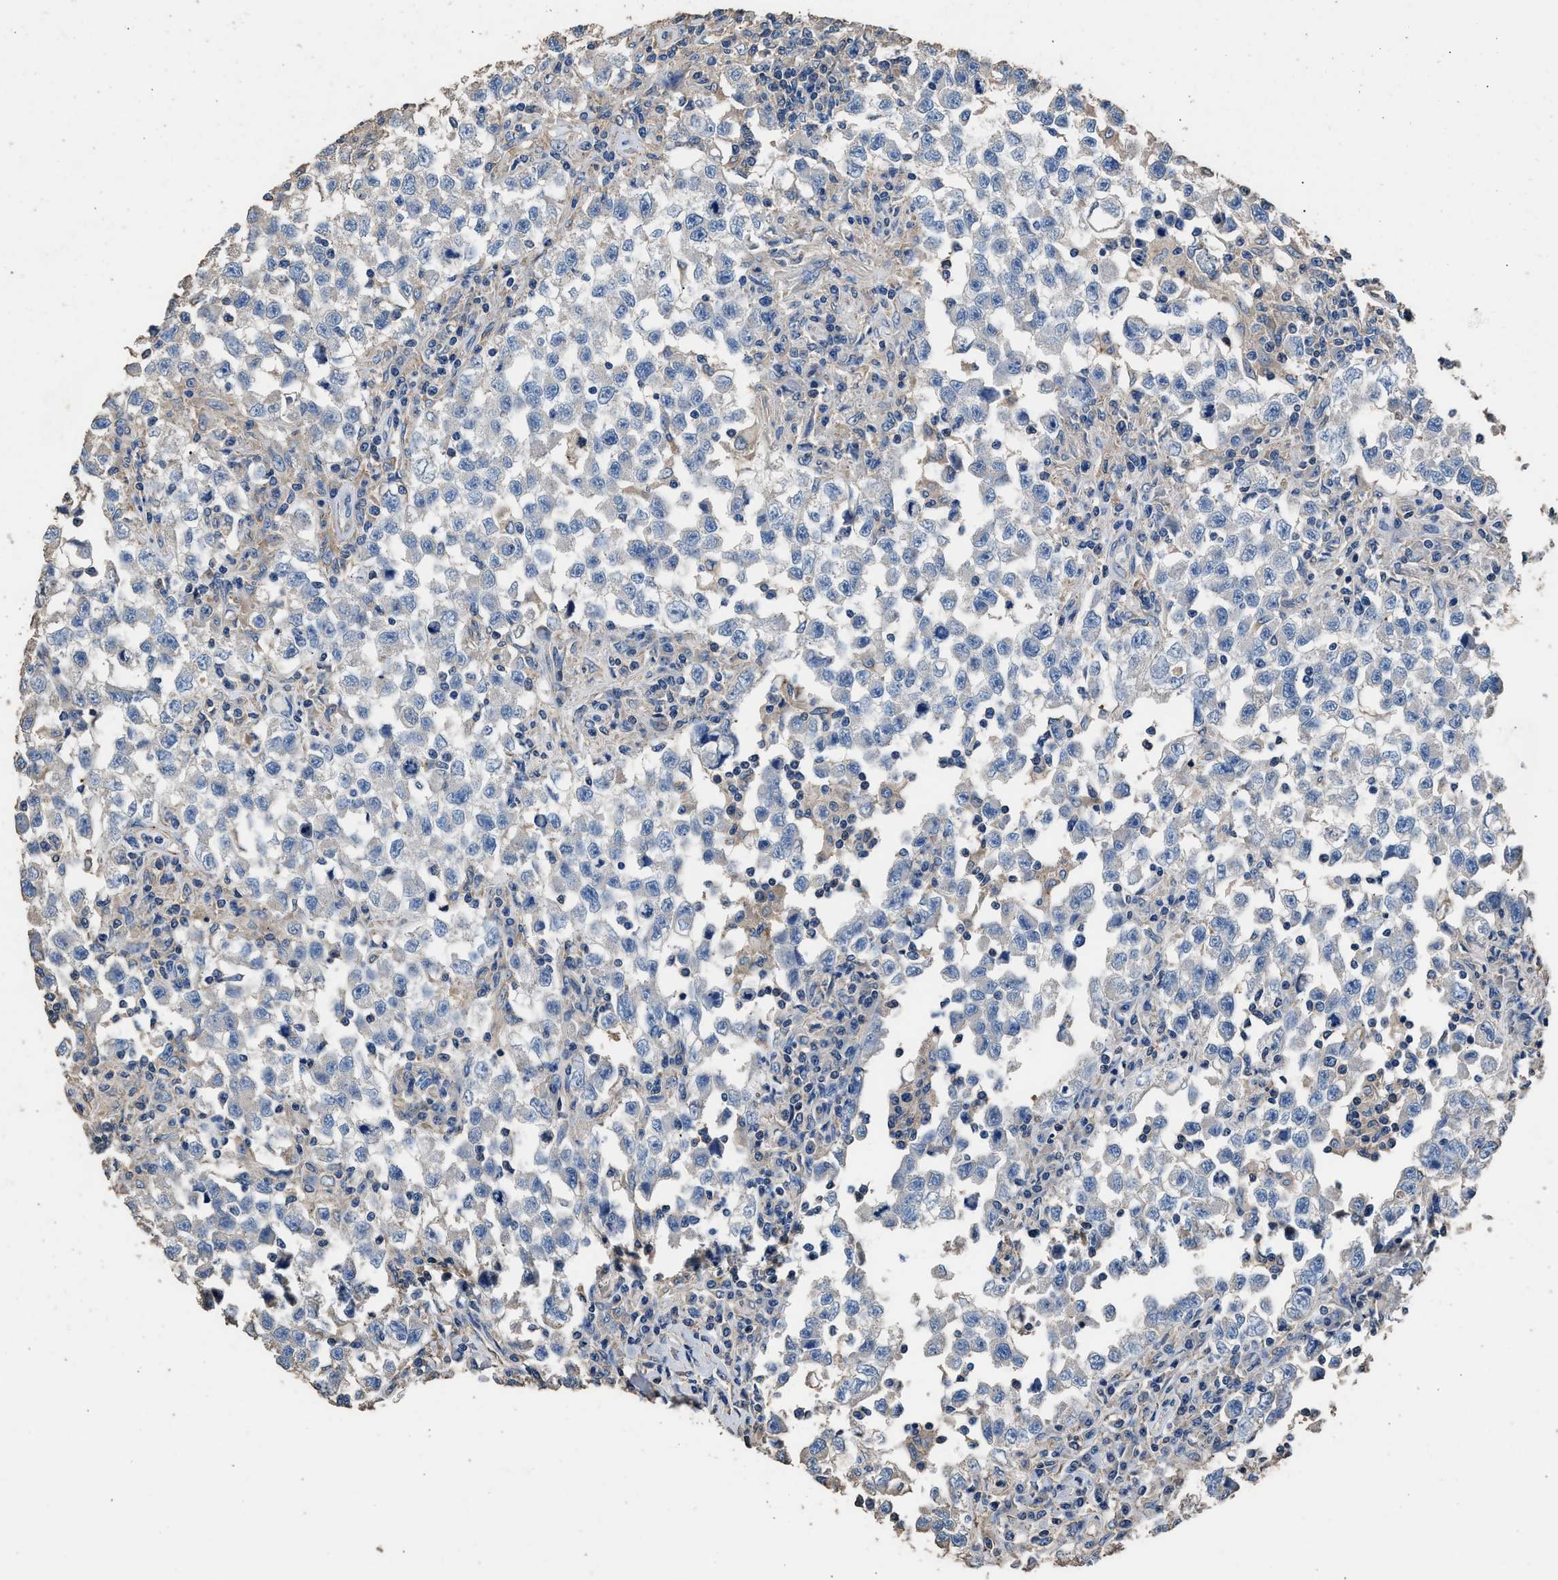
{"staining": {"intensity": "weak", "quantity": "<25%", "location": "cytoplasmic/membranous"}, "tissue": "testis cancer", "cell_type": "Tumor cells", "image_type": "cancer", "snomed": [{"axis": "morphology", "description": "Carcinoma, Embryonal, NOS"}, {"axis": "topography", "description": "Testis"}], "caption": "An image of human testis embryonal carcinoma is negative for staining in tumor cells.", "gene": "ITSN1", "patient": {"sex": "male", "age": 21}}